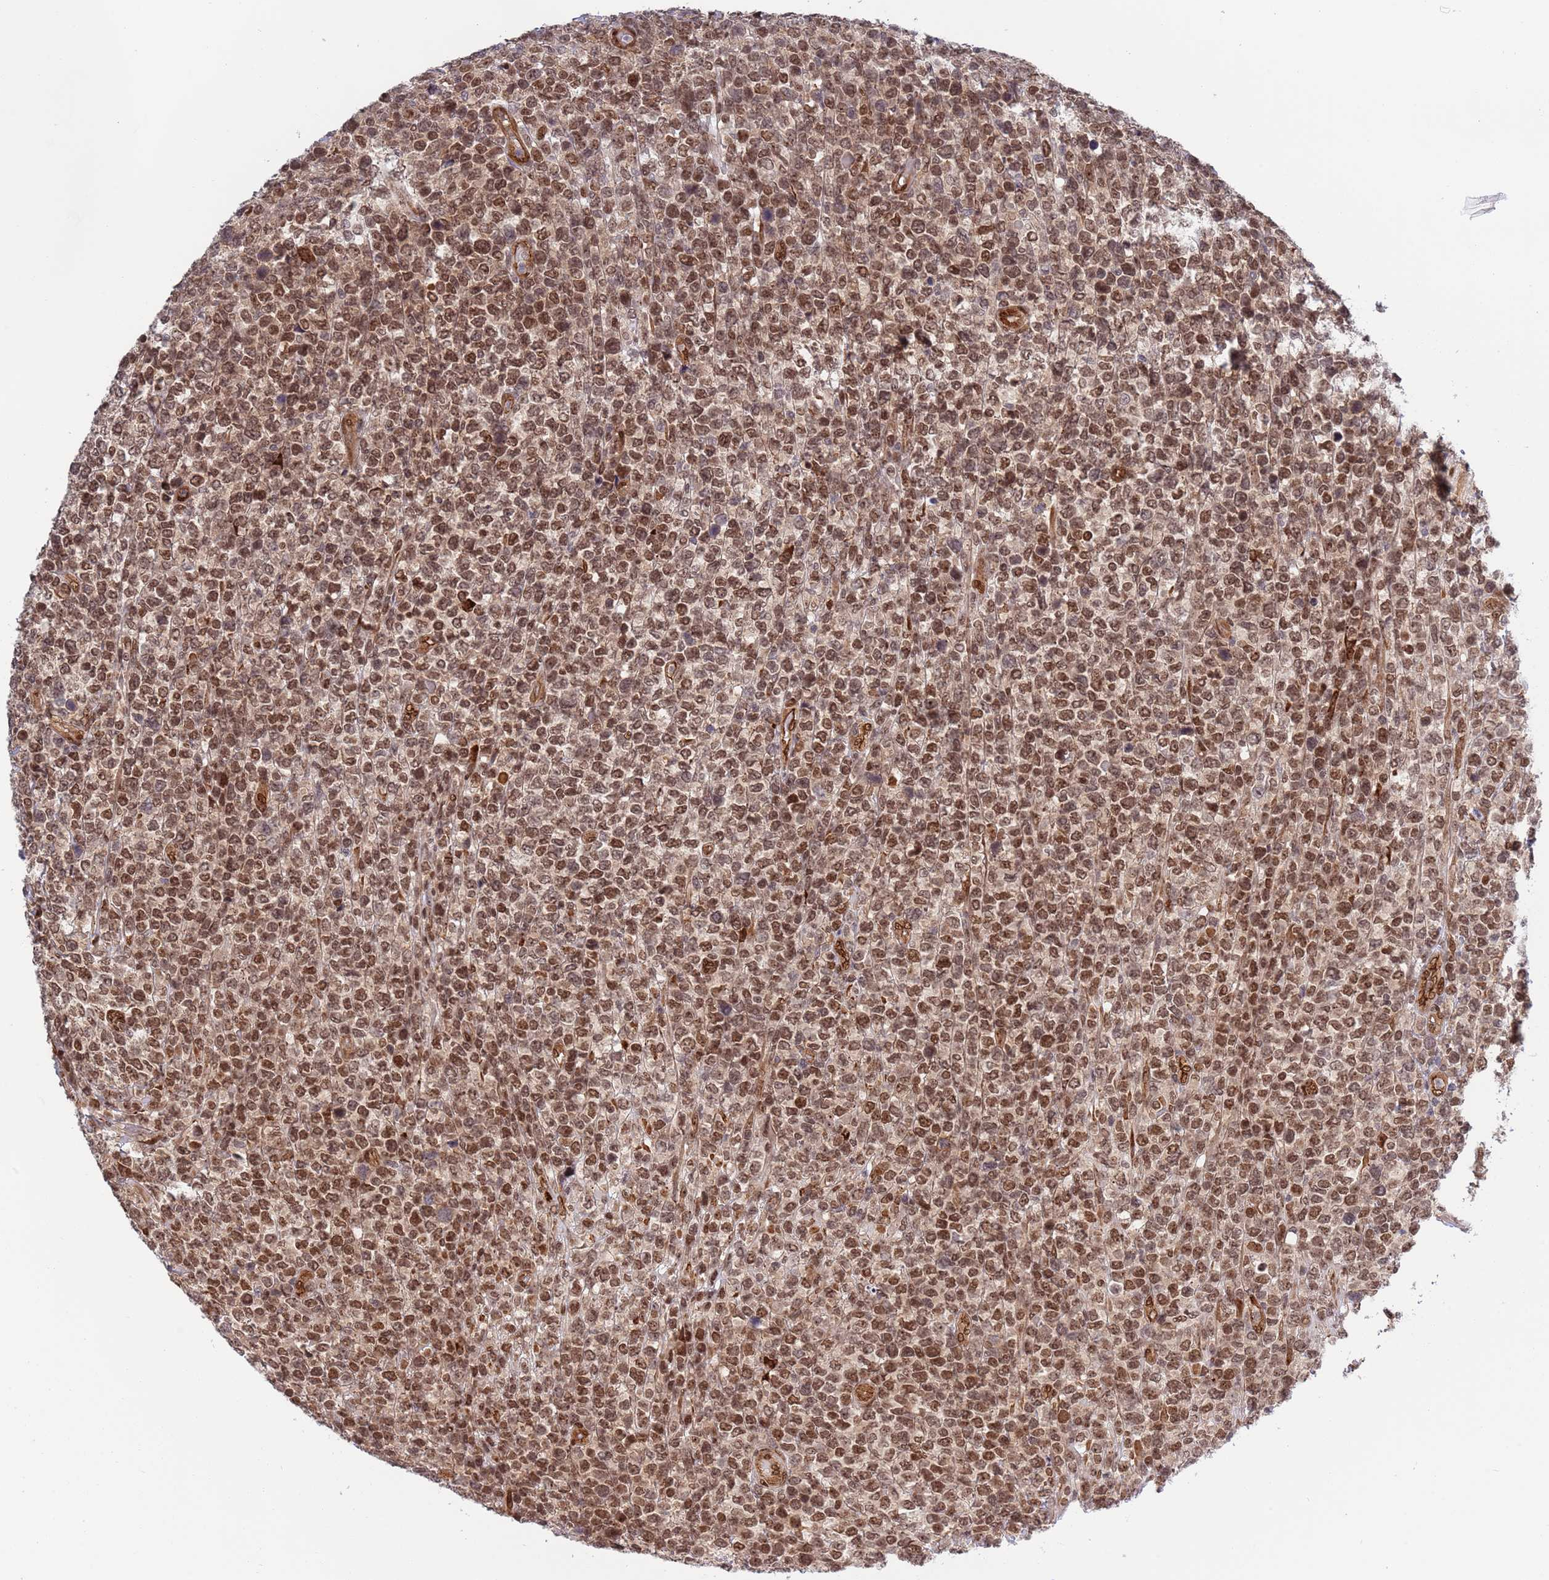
{"staining": {"intensity": "moderate", "quantity": ">75%", "location": "nuclear"}, "tissue": "lymphoma", "cell_type": "Tumor cells", "image_type": "cancer", "snomed": [{"axis": "morphology", "description": "Malignant lymphoma, non-Hodgkin's type, High grade"}, {"axis": "topography", "description": "Soft tissue"}], "caption": "The immunohistochemical stain labels moderate nuclear expression in tumor cells of lymphoma tissue.", "gene": "TBX10", "patient": {"sex": "female", "age": 56}}